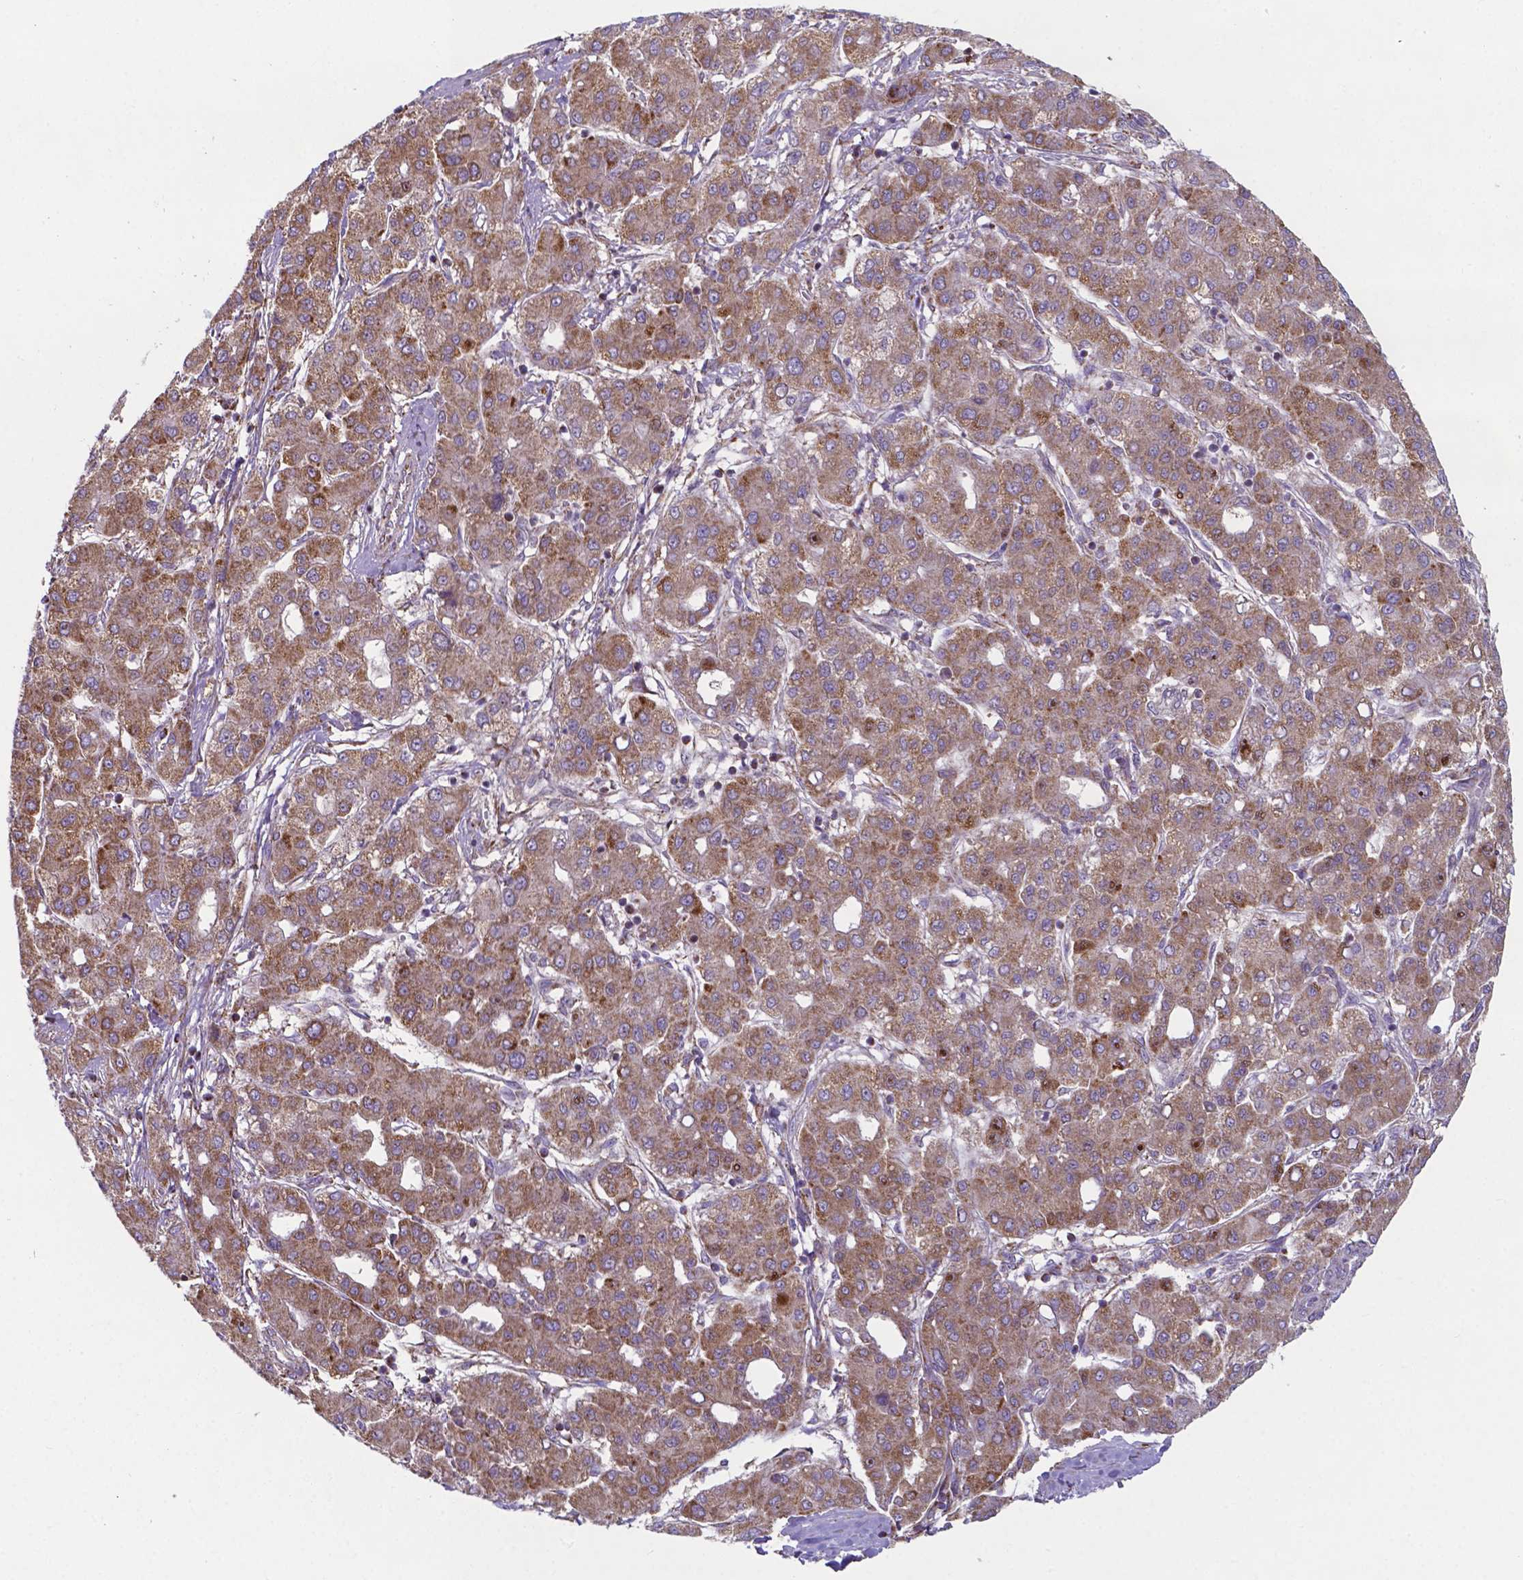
{"staining": {"intensity": "moderate", "quantity": ">75%", "location": "cytoplasmic/membranous"}, "tissue": "liver cancer", "cell_type": "Tumor cells", "image_type": "cancer", "snomed": [{"axis": "morphology", "description": "Carcinoma, Hepatocellular, NOS"}, {"axis": "topography", "description": "Liver"}], "caption": "This histopathology image shows immunohistochemistry staining of human liver cancer, with medium moderate cytoplasmic/membranous positivity in approximately >75% of tumor cells.", "gene": "FAM114A1", "patient": {"sex": "male", "age": 65}}